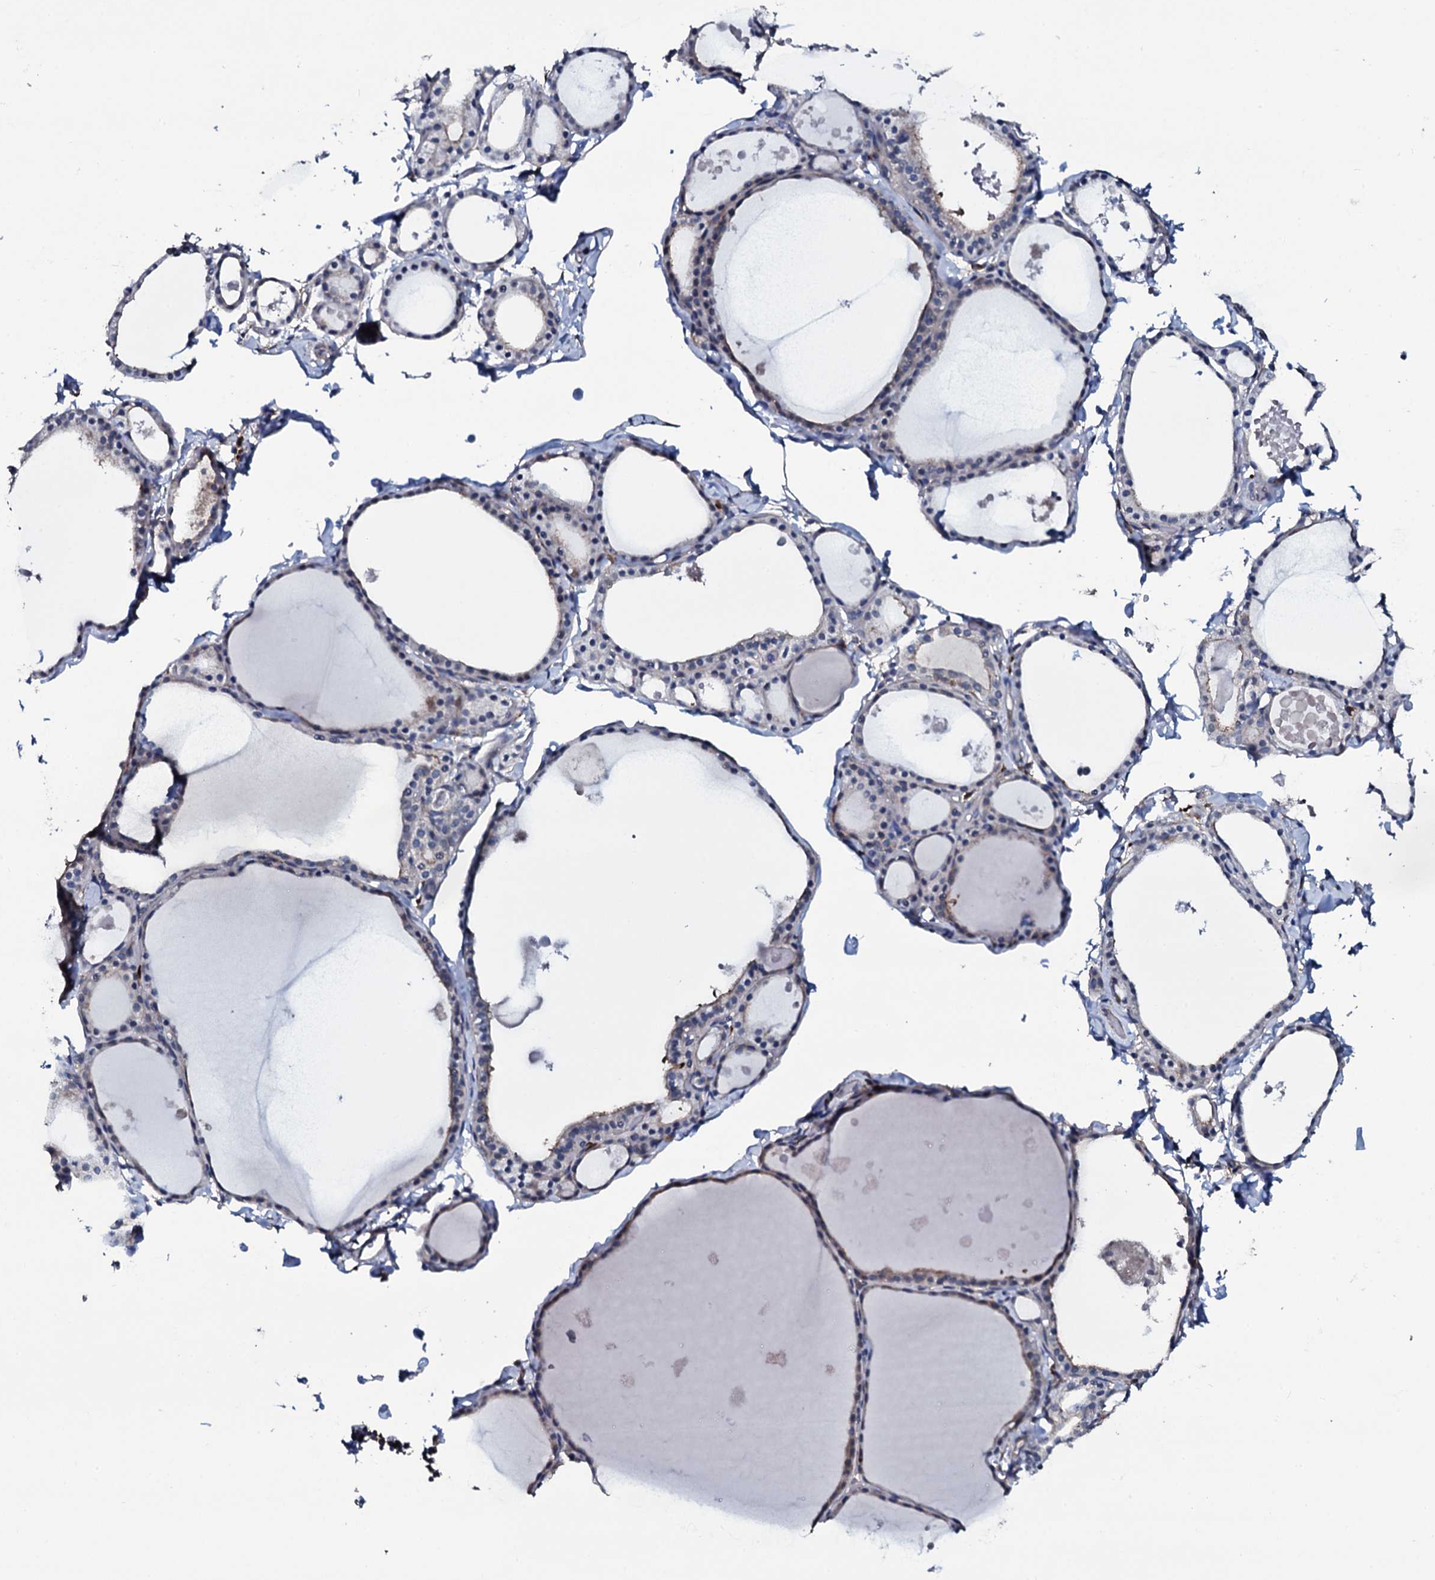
{"staining": {"intensity": "weak", "quantity": "<25%", "location": "cytoplasmic/membranous"}, "tissue": "thyroid gland", "cell_type": "Glandular cells", "image_type": "normal", "snomed": [{"axis": "morphology", "description": "Normal tissue, NOS"}, {"axis": "topography", "description": "Thyroid gland"}], "caption": "DAB immunohistochemical staining of unremarkable human thyroid gland reveals no significant staining in glandular cells.", "gene": "IL12B", "patient": {"sex": "male", "age": 56}}